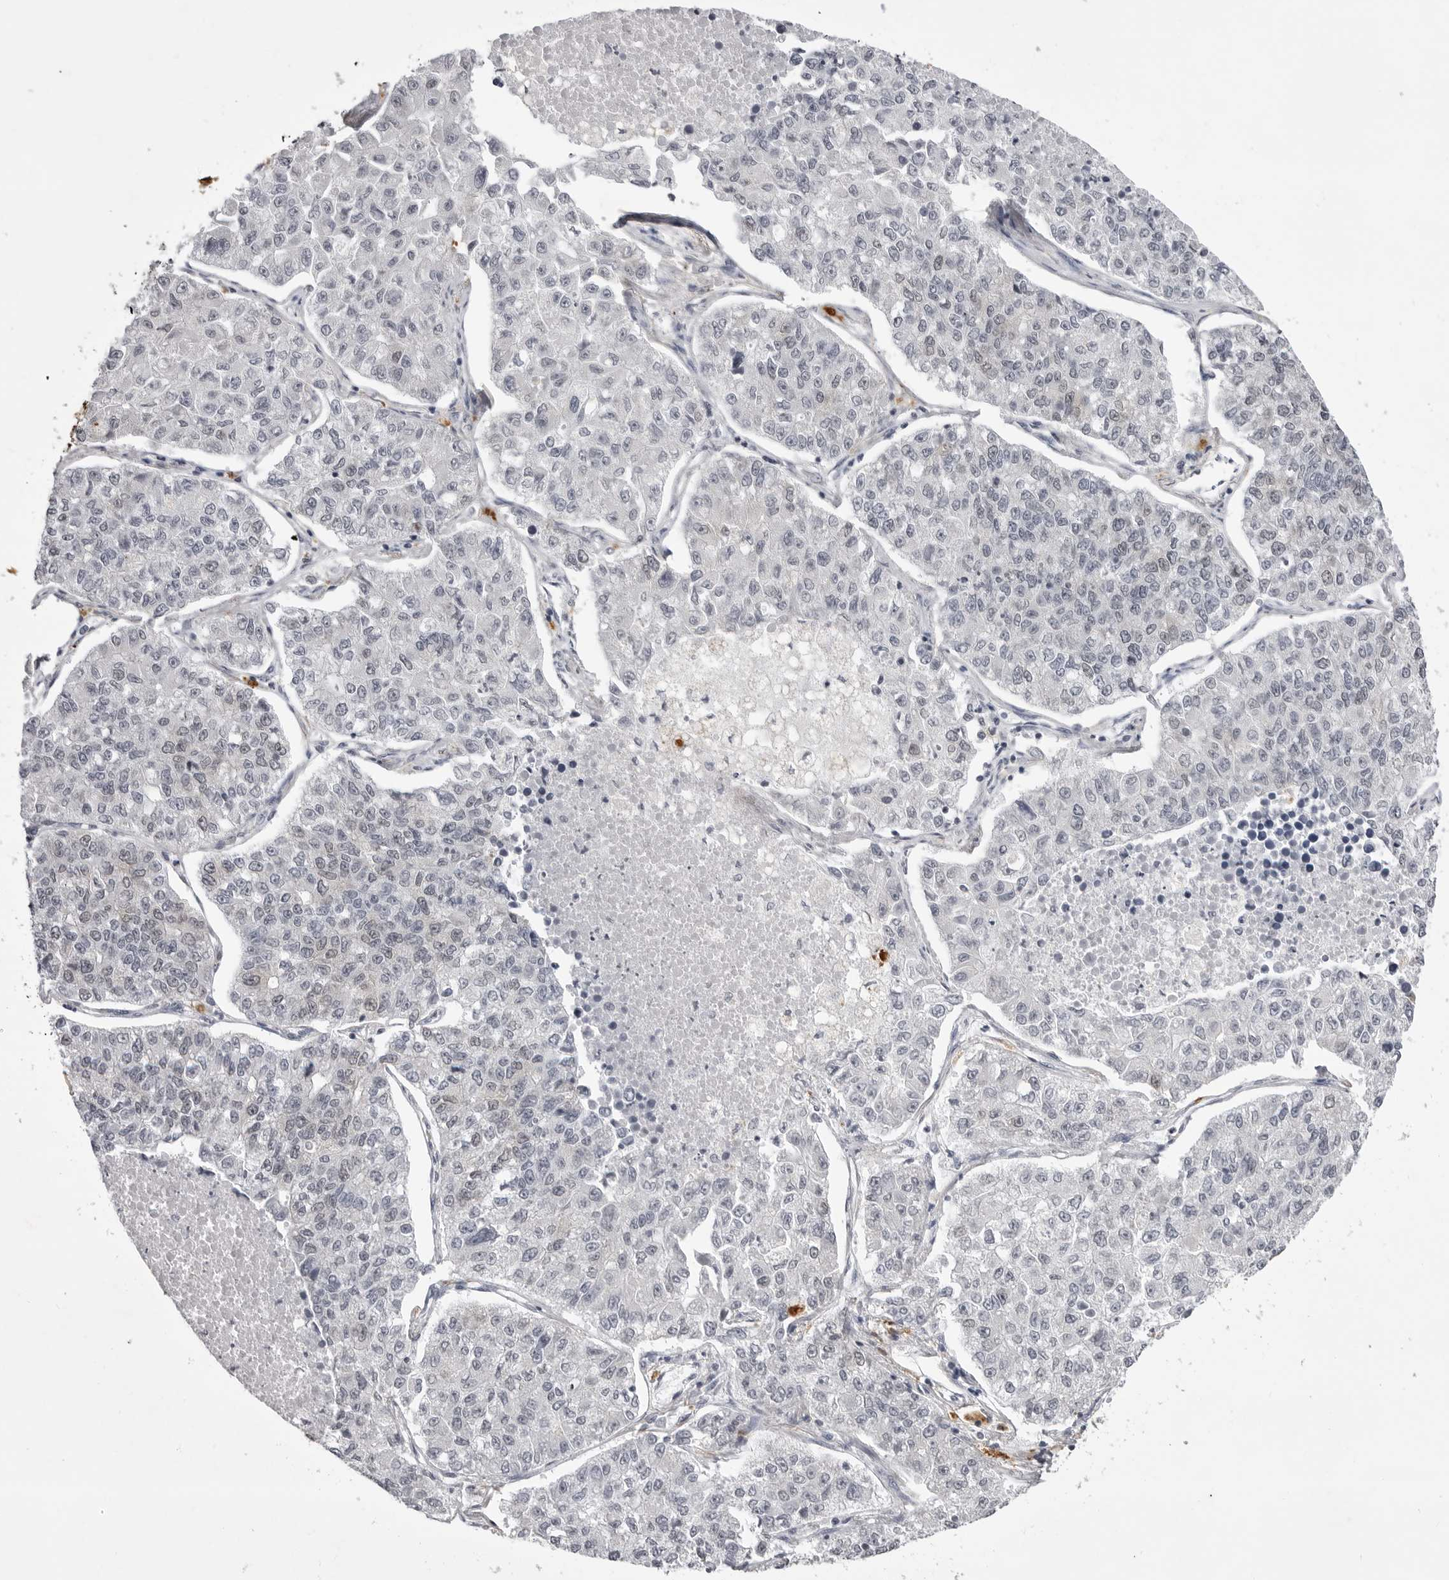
{"staining": {"intensity": "negative", "quantity": "none", "location": "none"}, "tissue": "lung cancer", "cell_type": "Tumor cells", "image_type": "cancer", "snomed": [{"axis": "morphology", "description": "Adenocarcinoma, NOS"}, {"axis": "topography", "description": "Lung"}], "caption": "Lung cancer (adenocarcinoma) was stained to show a protein in brown. There is no significant expression in tumor cells.", "gene": "RRM1", "patient": {"sex": "male", "age": 49}}